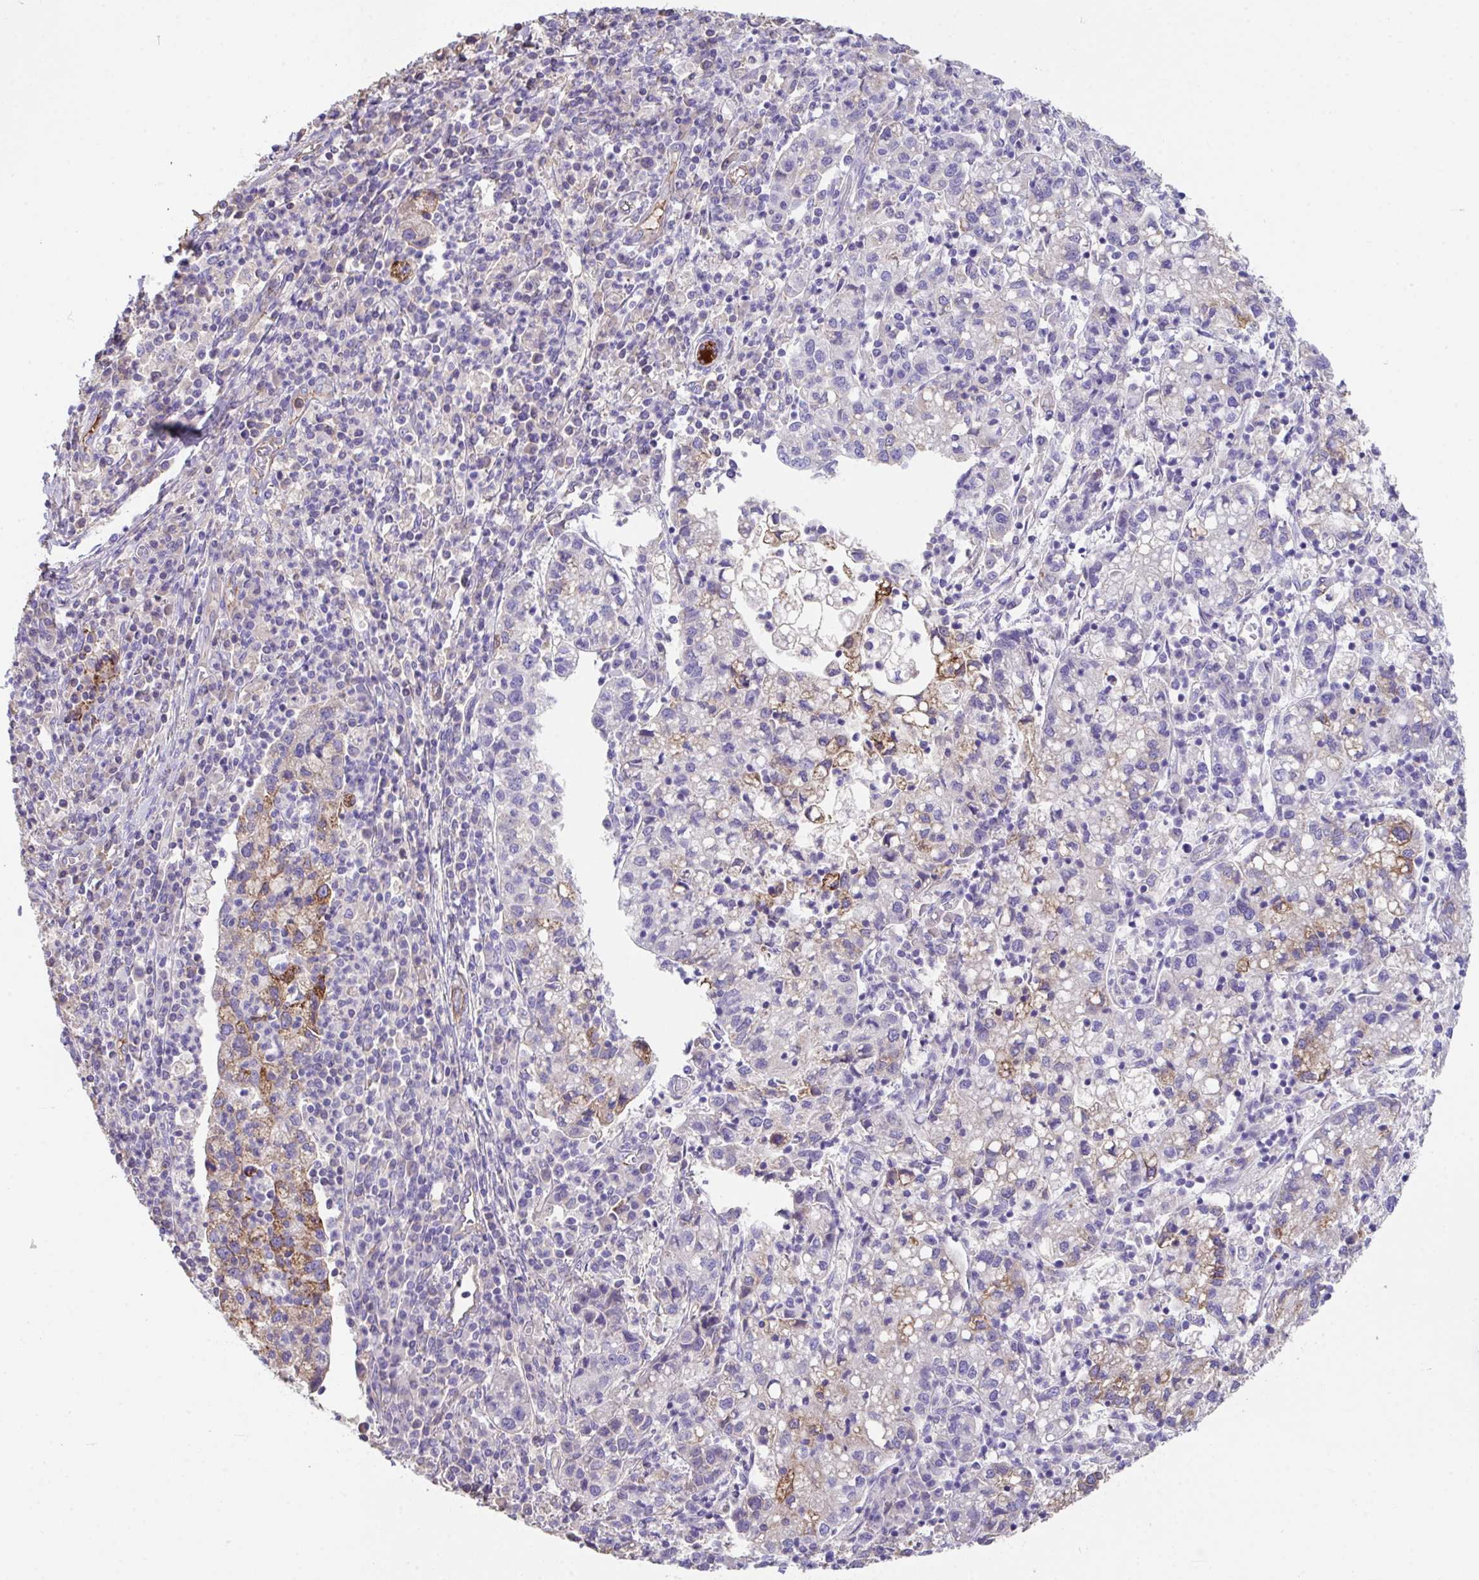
{"staining": {"intensity": "moderate", "quantity": "25%-75%", "location": "cytoplasmic/membranous"}, "tissue": "cervical cancer", "cell_type": "Tumor cells", "image_type": "cancer", "snomed": [{"axis": "morphology", "description": "Normal tissue, NOS"}, {"axis": "morphology", "description": "Adenocarcinoma, NOS"}, {"axis": "topography", "description": "Cervix"}], "caption": "Protein staining by IHC reveals moderate cytoplasmic/membranous positivity in about 25%-75% of tumor cells in cervical adenocarcinoma.", "gene": "ZNF813", "patient": {"sex": "female", "age": 44}}